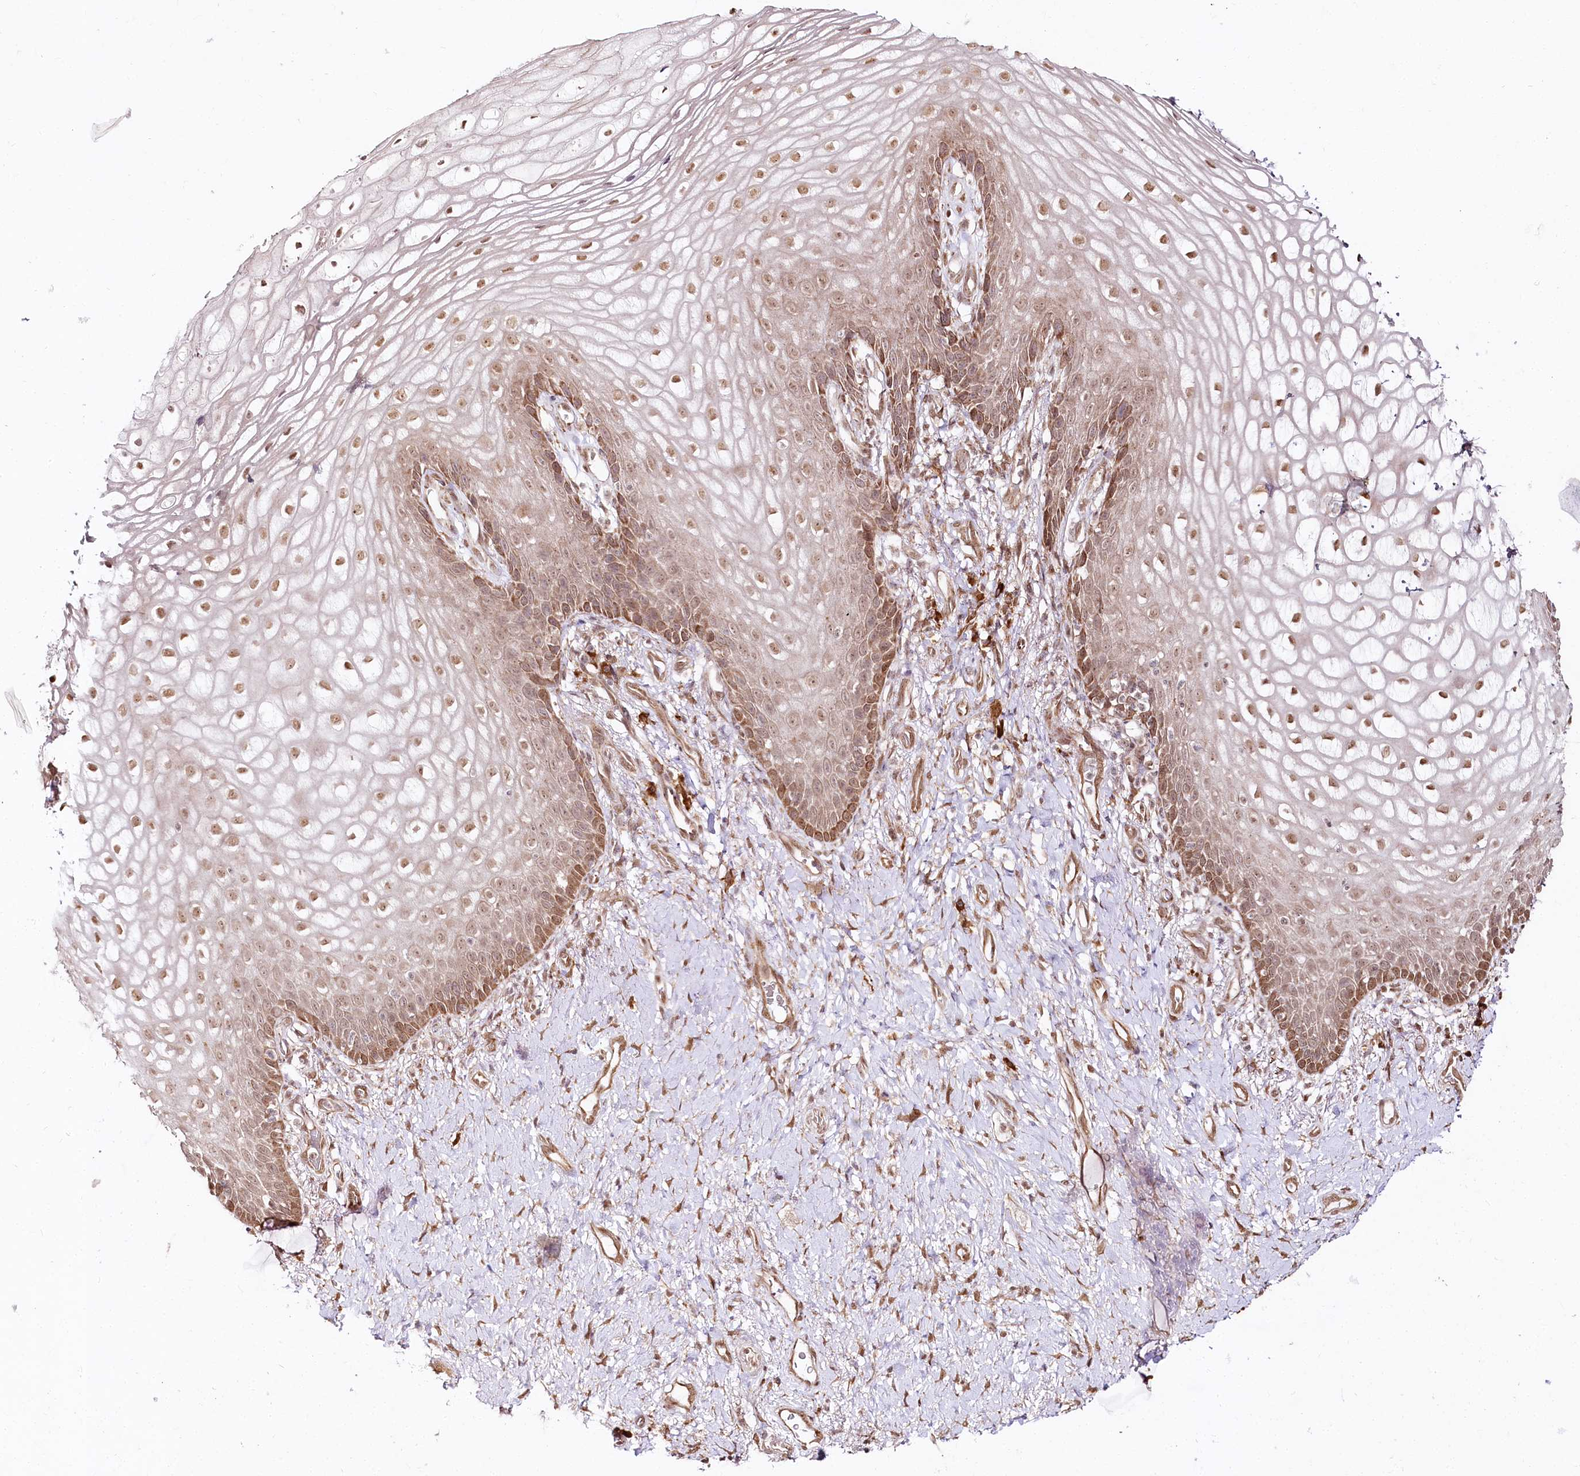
{"staining": {"intensity": "moderate", "quantity": ">75%", "location": "cytoplasmic/membranous,nuclear"}, "tissue": "vagina", "cell_type": "Squamous epithelial cells", "image_type": "normal", "snomed": [{"axis": "morphology", "description": "Normal tissue, NOS"}, {"axis": "topography", "description": "Vagina"}], "caption": "Immunohistochemical staining of normal vagina reveals medium levels of moderate cytoplasmic/membranous,nuclear positivity in approximately >75% of squamous epithelial cells. Immunohistochemistry (ihc) stains the protein of interest in brown and the nuclei are stained blue.", "gene": "CNPY2", "patient": {"sex": "female", "age": 60}}